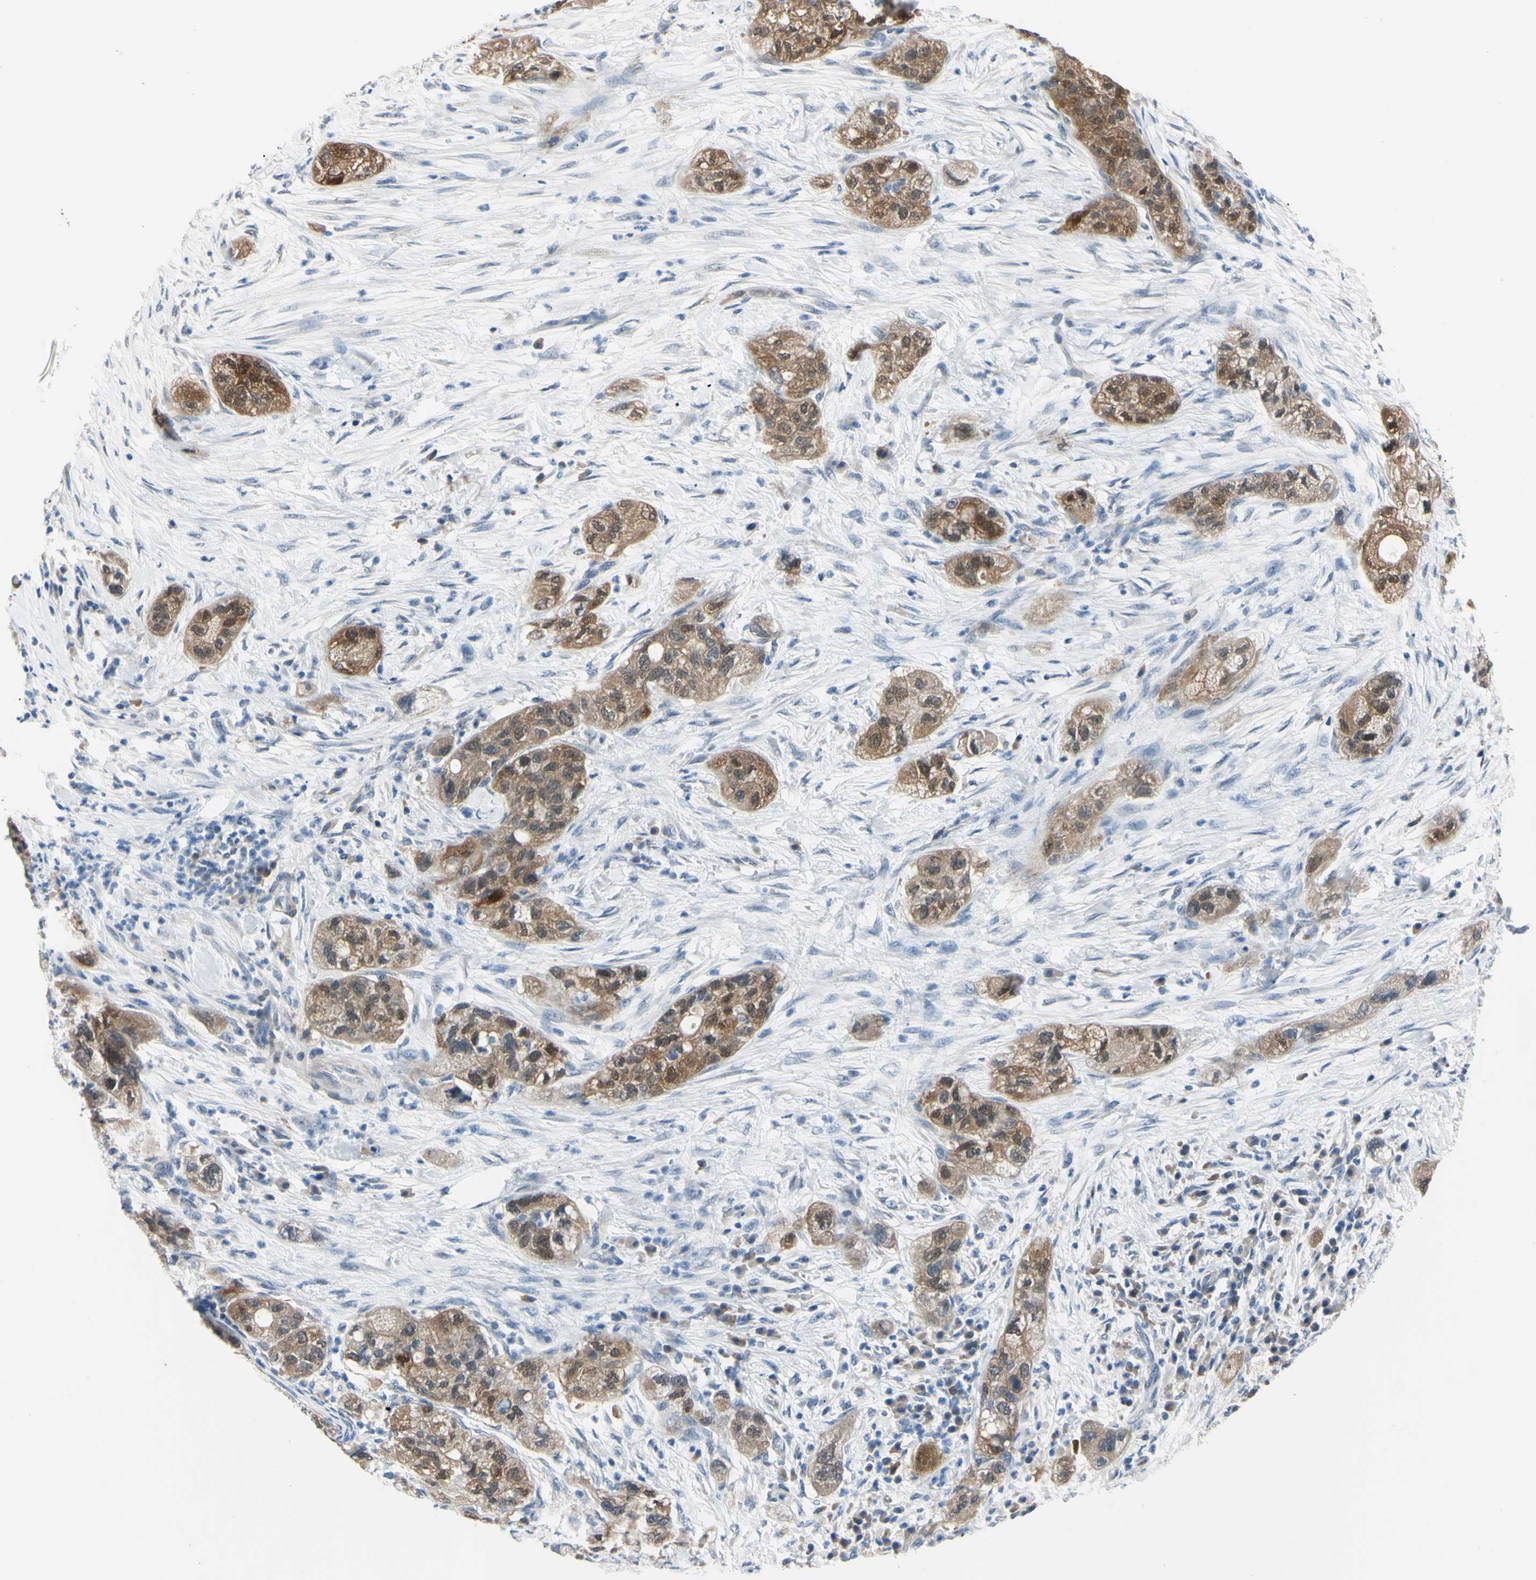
{"staining": {"intensity": "moderate", "quantity": ">75%", "location": "cytoplasmic/membranous,nuclear"}, "tissue": "pancreatic cancer", "cell_type": "Tumor cells", "image_type": "cancer", "snomed": [{"axis": "morphology", "description": "Adenocarcinoma, NOS"}, {"axis": "topography", "description": "Pancreas"}], "caption": "This histopathology image exhibits IHC staining of human pancreatic cancer, with medium moderate cytoplasmic/membranous and nuclear staining in approximately >75% of tumor cells.", "gene": "NOL3", "patient": {"sex": "female", "age": 78}}